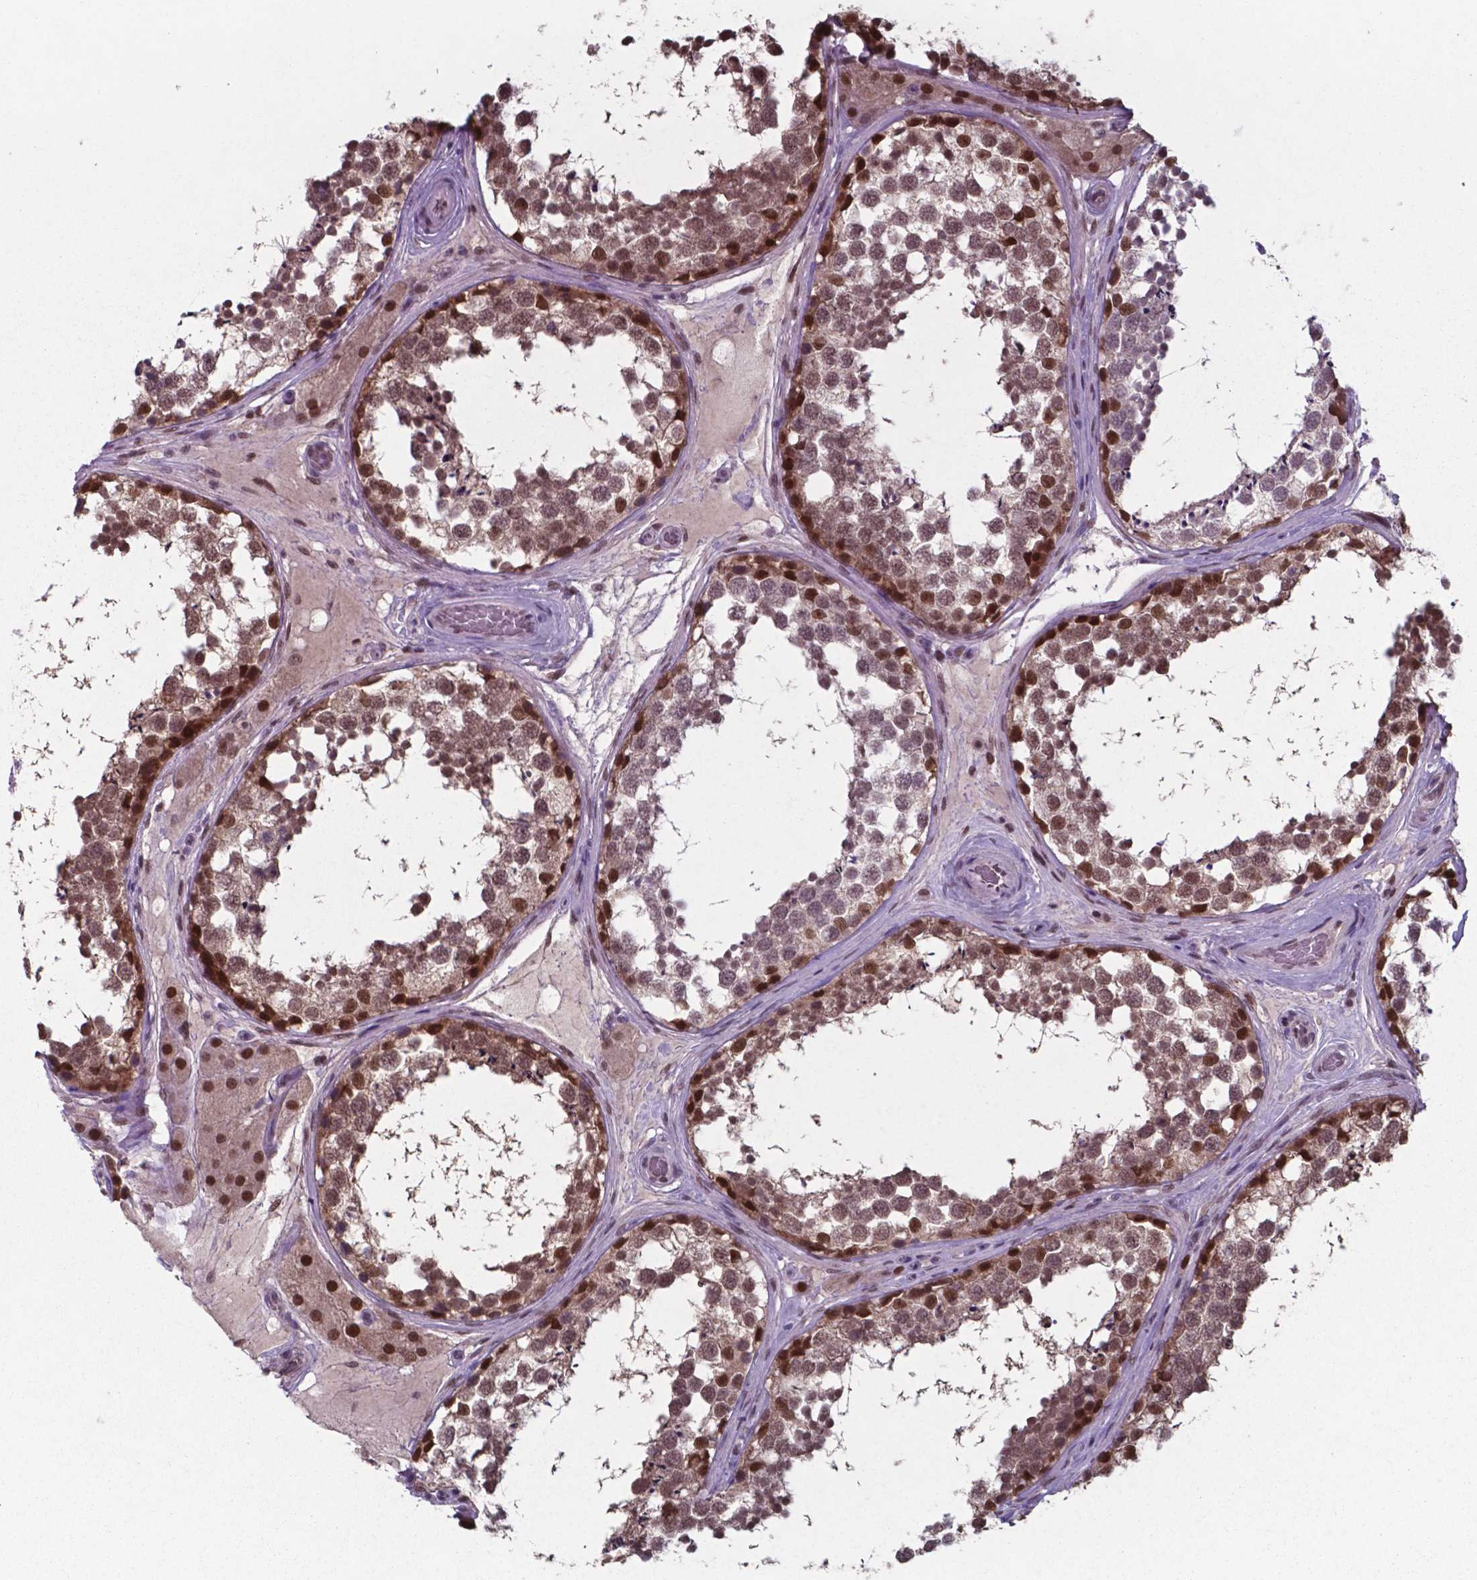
{"staining": {"intensity": "strong", "quantity": "25%-75%", "location": "nuclear"}, "tissue": "testis", "cell_type": "Cells in seminiferous ducts", "image_type": "normal", "snomed": [{"axis": "morphology", "description": "Normal tissue, NOS"}, {"axis": "morphology", "description": "Seminoma, NOS"}, {"axis": "topography", "description": "Testis"}], "caption": "This histopathology image demonstrates benign testis stained with immunohistochemistry to label a protein in brown. The nuclear of cells in seminiferous ducts show strong positivity for the protein. Nuclei are counter-stained blue.", "gene": "UBA1", "patient": {"sex": "male", "age": 65}}